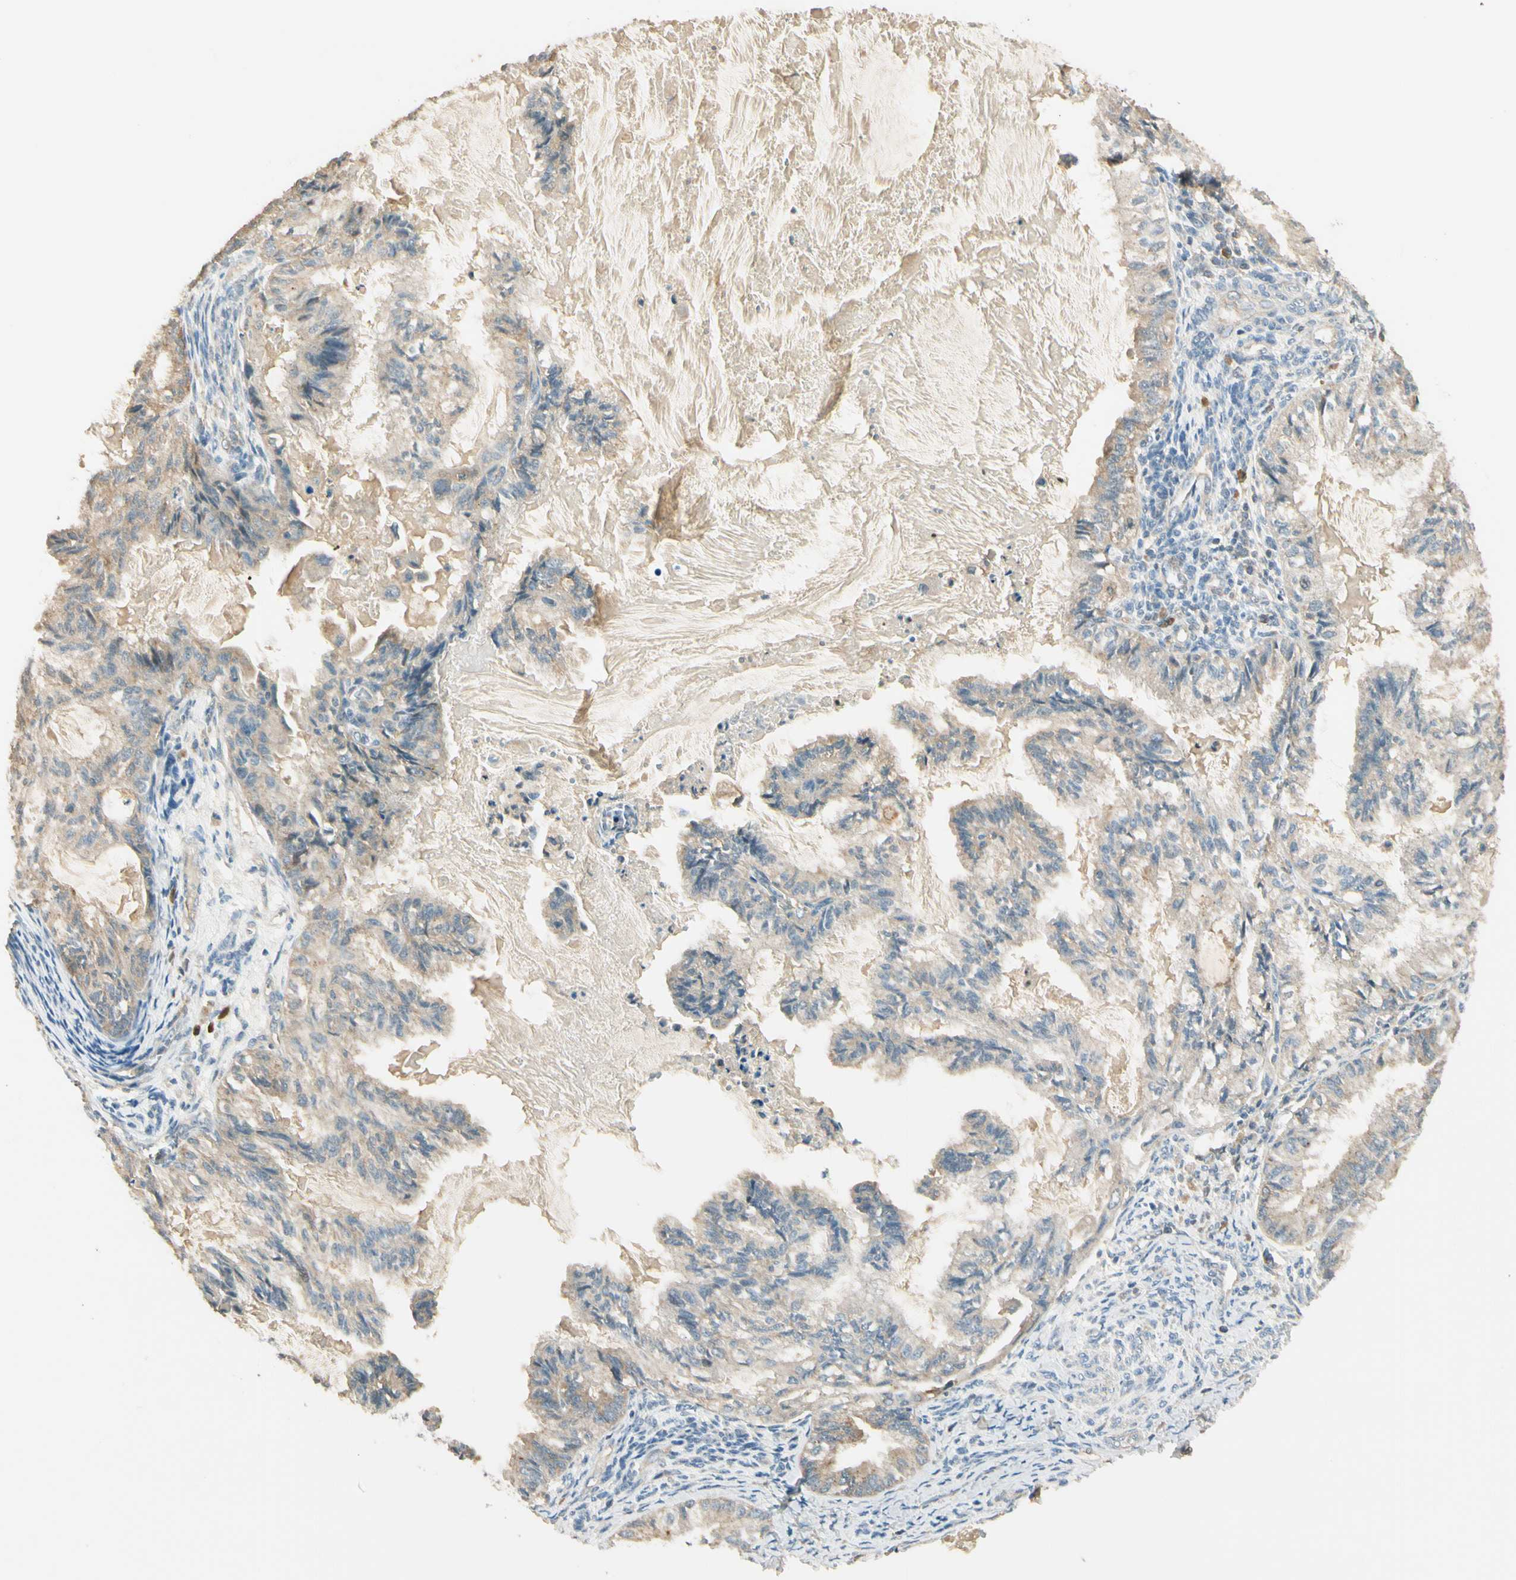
{"staining": {"intensity": "weak", "quantity": ">75%", "location": "cytoplasmic/membranous"}, "tissue": "cervical cancer", "cell_type": "Tumor cells", "image_type": "cancer", "snomed": [{"axis": "morphology", "description": "Normal tissue, NOS"}, {"axis": "morphology", "description": "Adenocarcinoma, NOS"}, {"axis": "topography", "description": "Cervix"}, {"axis": "topography", "description": "Endometrium"}], "caption": "This is a micrograph of IHC staining of cervical adenocarcinoma, which shows weak positivity in the cytoplasmic/membranous of tumor cells.", "gene": "PLXNA1", "patient": {"sex": "female", "age": 86}}